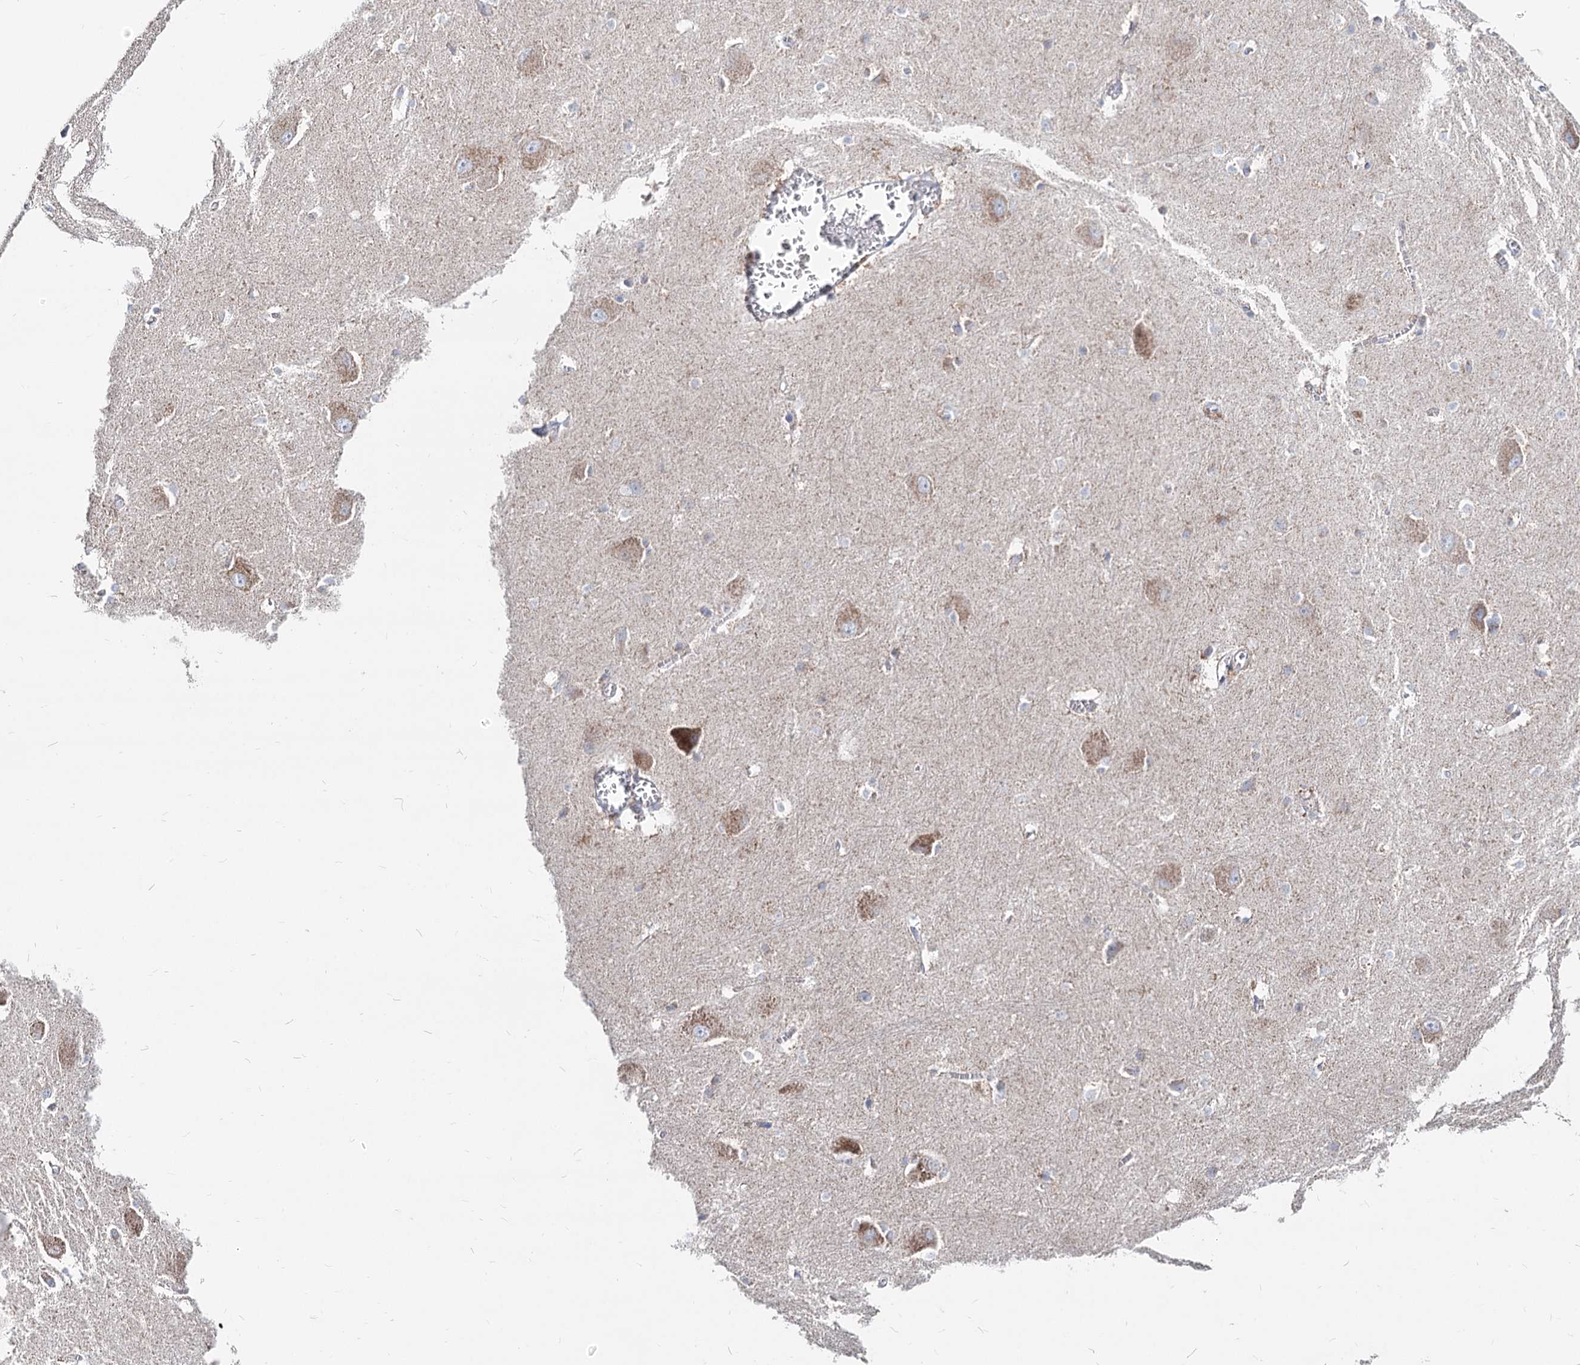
{"staining": {"intensity": "negative", "quantity": "none", "location": "none"}, "tissue": "caudate", "cell_type": "Glial cells", "image_type": "normal", "snomed": [{"axis": "morphology", "description": "Normal tissue, NOS"}, {"axis": "topography", "description": "Lateral ventricle wall"}], "caption": "The photomicrograph displays no significant expression in glial cells of caudate.", "gene": "MCCC2", "patient": {"sex": "male", "age": 37}}